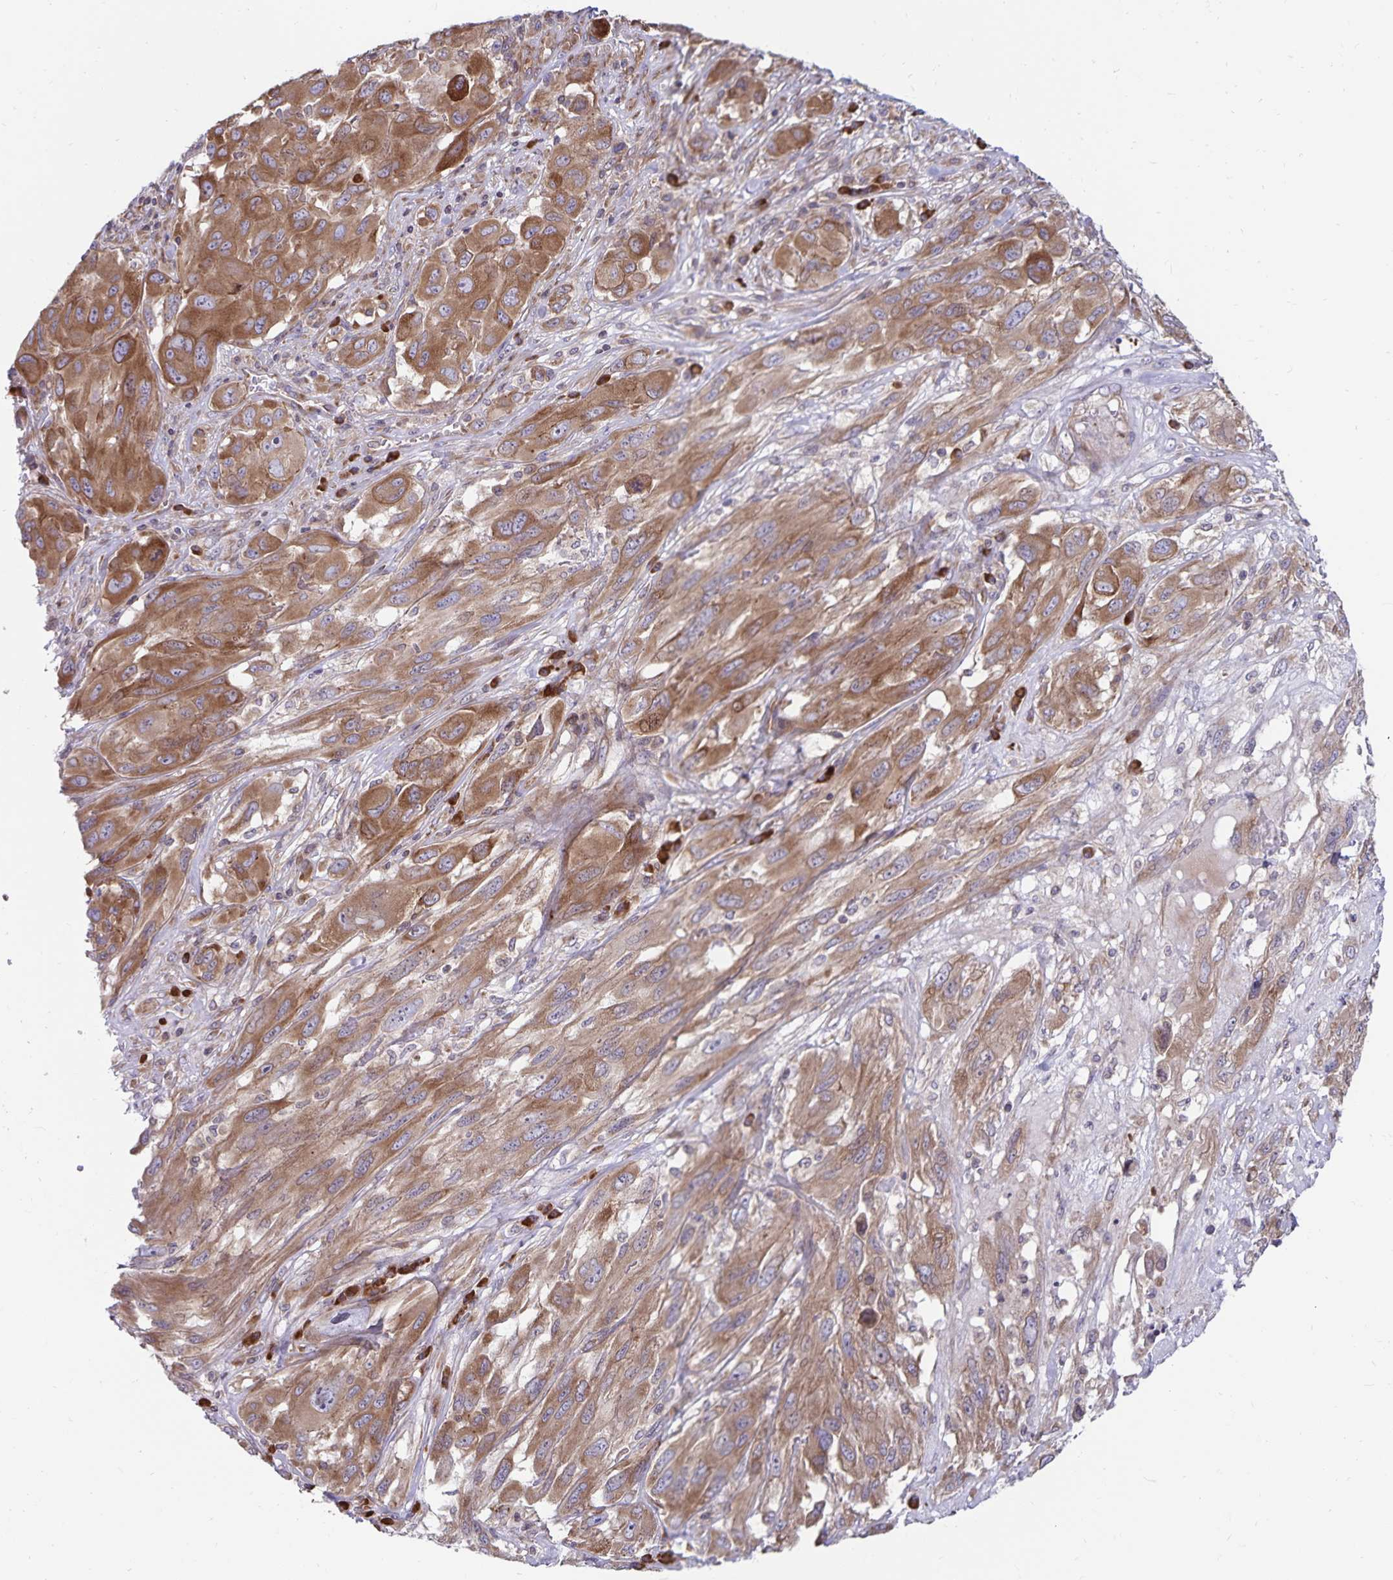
{"staining": {"intensity": "moderate", "quantity": ">75%", "location": "cytoplasmic/membranous"}, "tissue": "melanoma", "cell_type": "Tumor cells", "image_type": "cancer", "snomed": [{"axis": "morphology", "description": "Malignant melanoma, NOS"}, {"axis": "topography", "description": "Skin"}], "caption": "There is medium levels of moderate cytoplasmic/membranous expression in tumor cells of melanoma, as demonstrated by immunohistochemical staining (brown color).", "gene": "SEC62", "patient": {"sex": "female", "age": 91}}